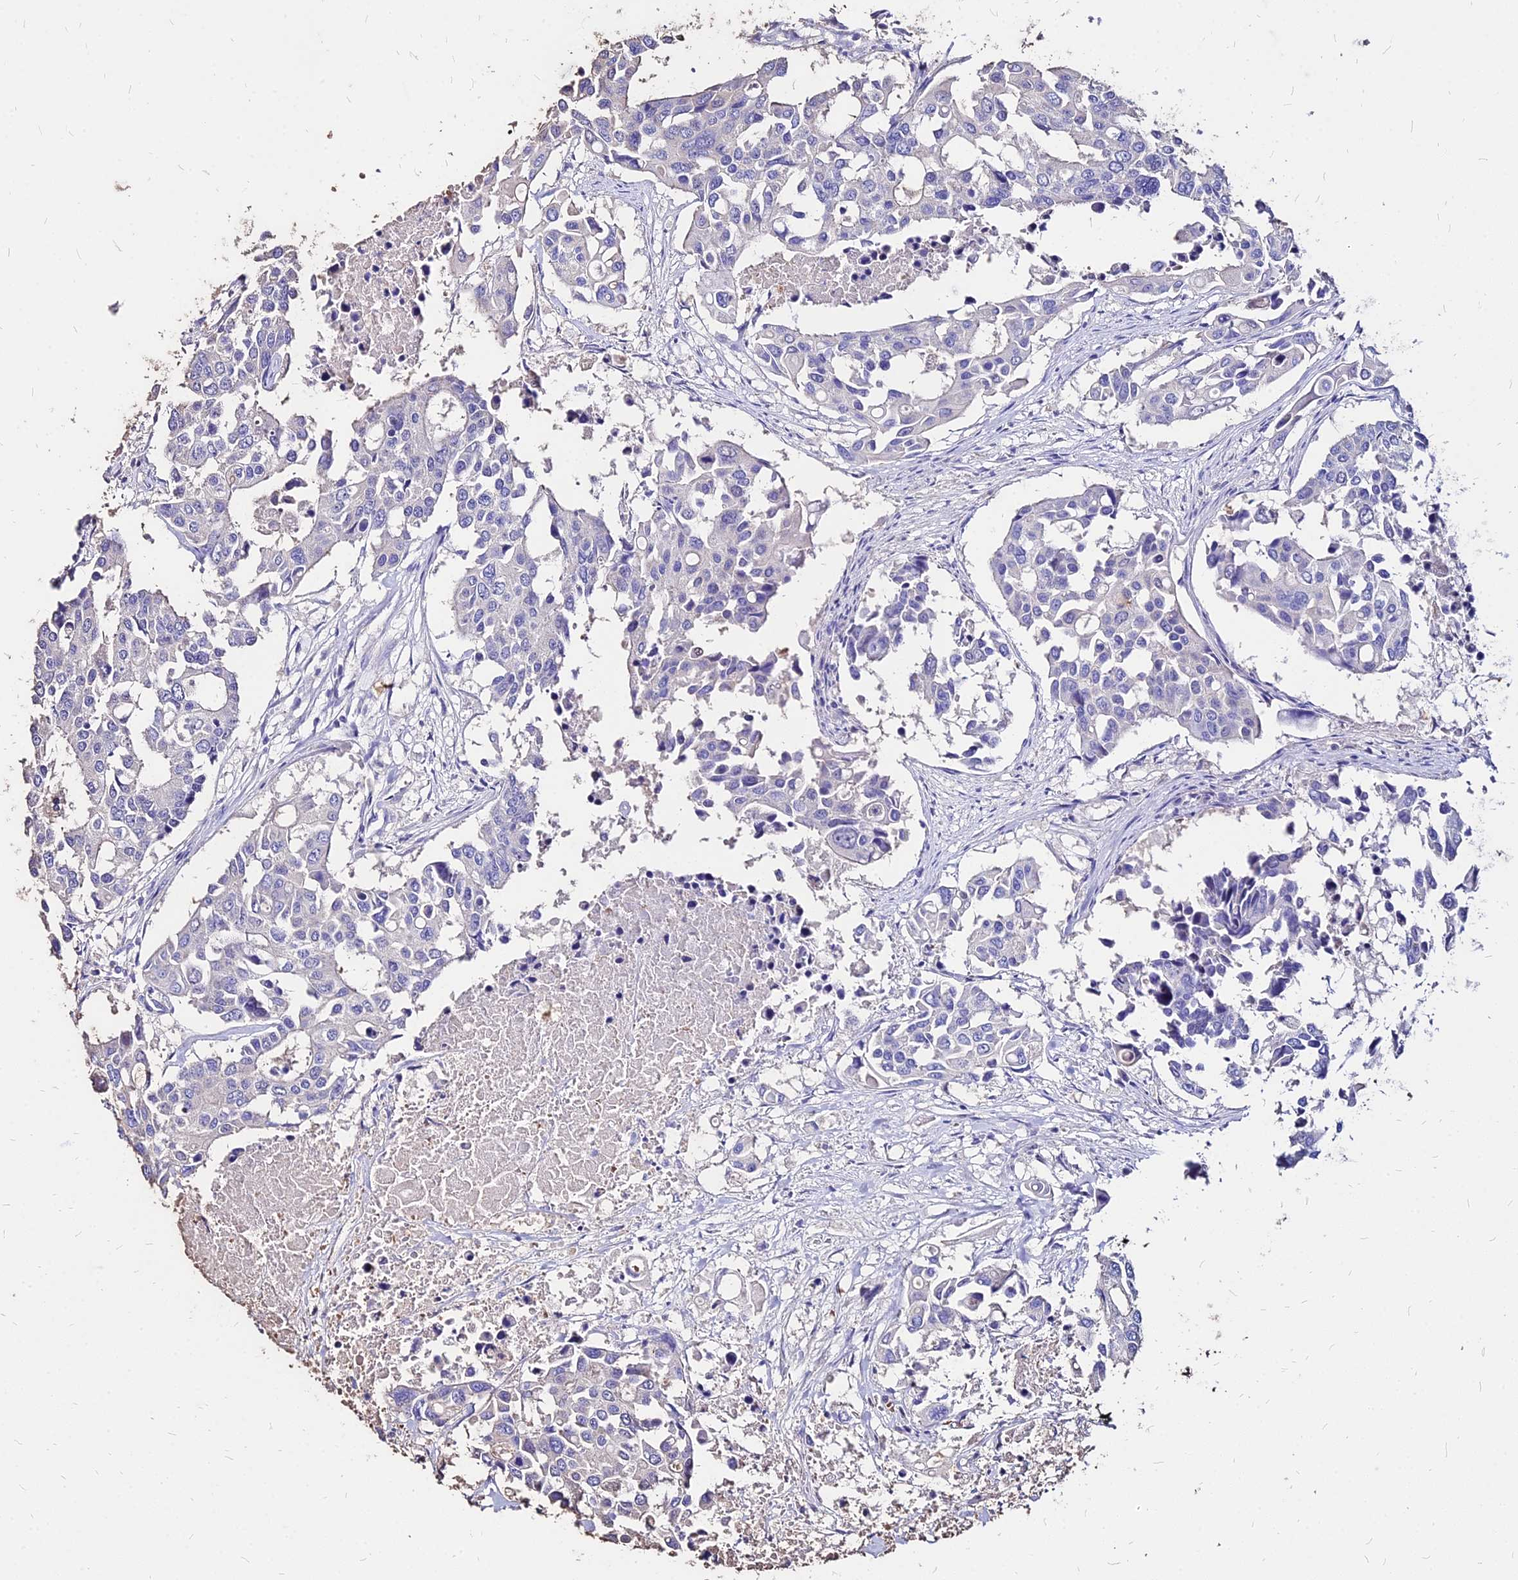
{"staining": {"intensity": "negative", "quantity": "none", "location": "none"}, "tissue": "colorectal cancer", "cell_type": "Tumor cells", "image_type": "cancer", "snomed": [{"axis": "morphology", "description": "Adenocarcinoma, NOS"}, {"axis": "topography", "description": "Colon"}], "caption": "The histopathology image exhibits no staining of tumor cells in colorectal adenocarcinoma.", "gene": "NME5", "patient": {"sex": "male", "age": 77}}